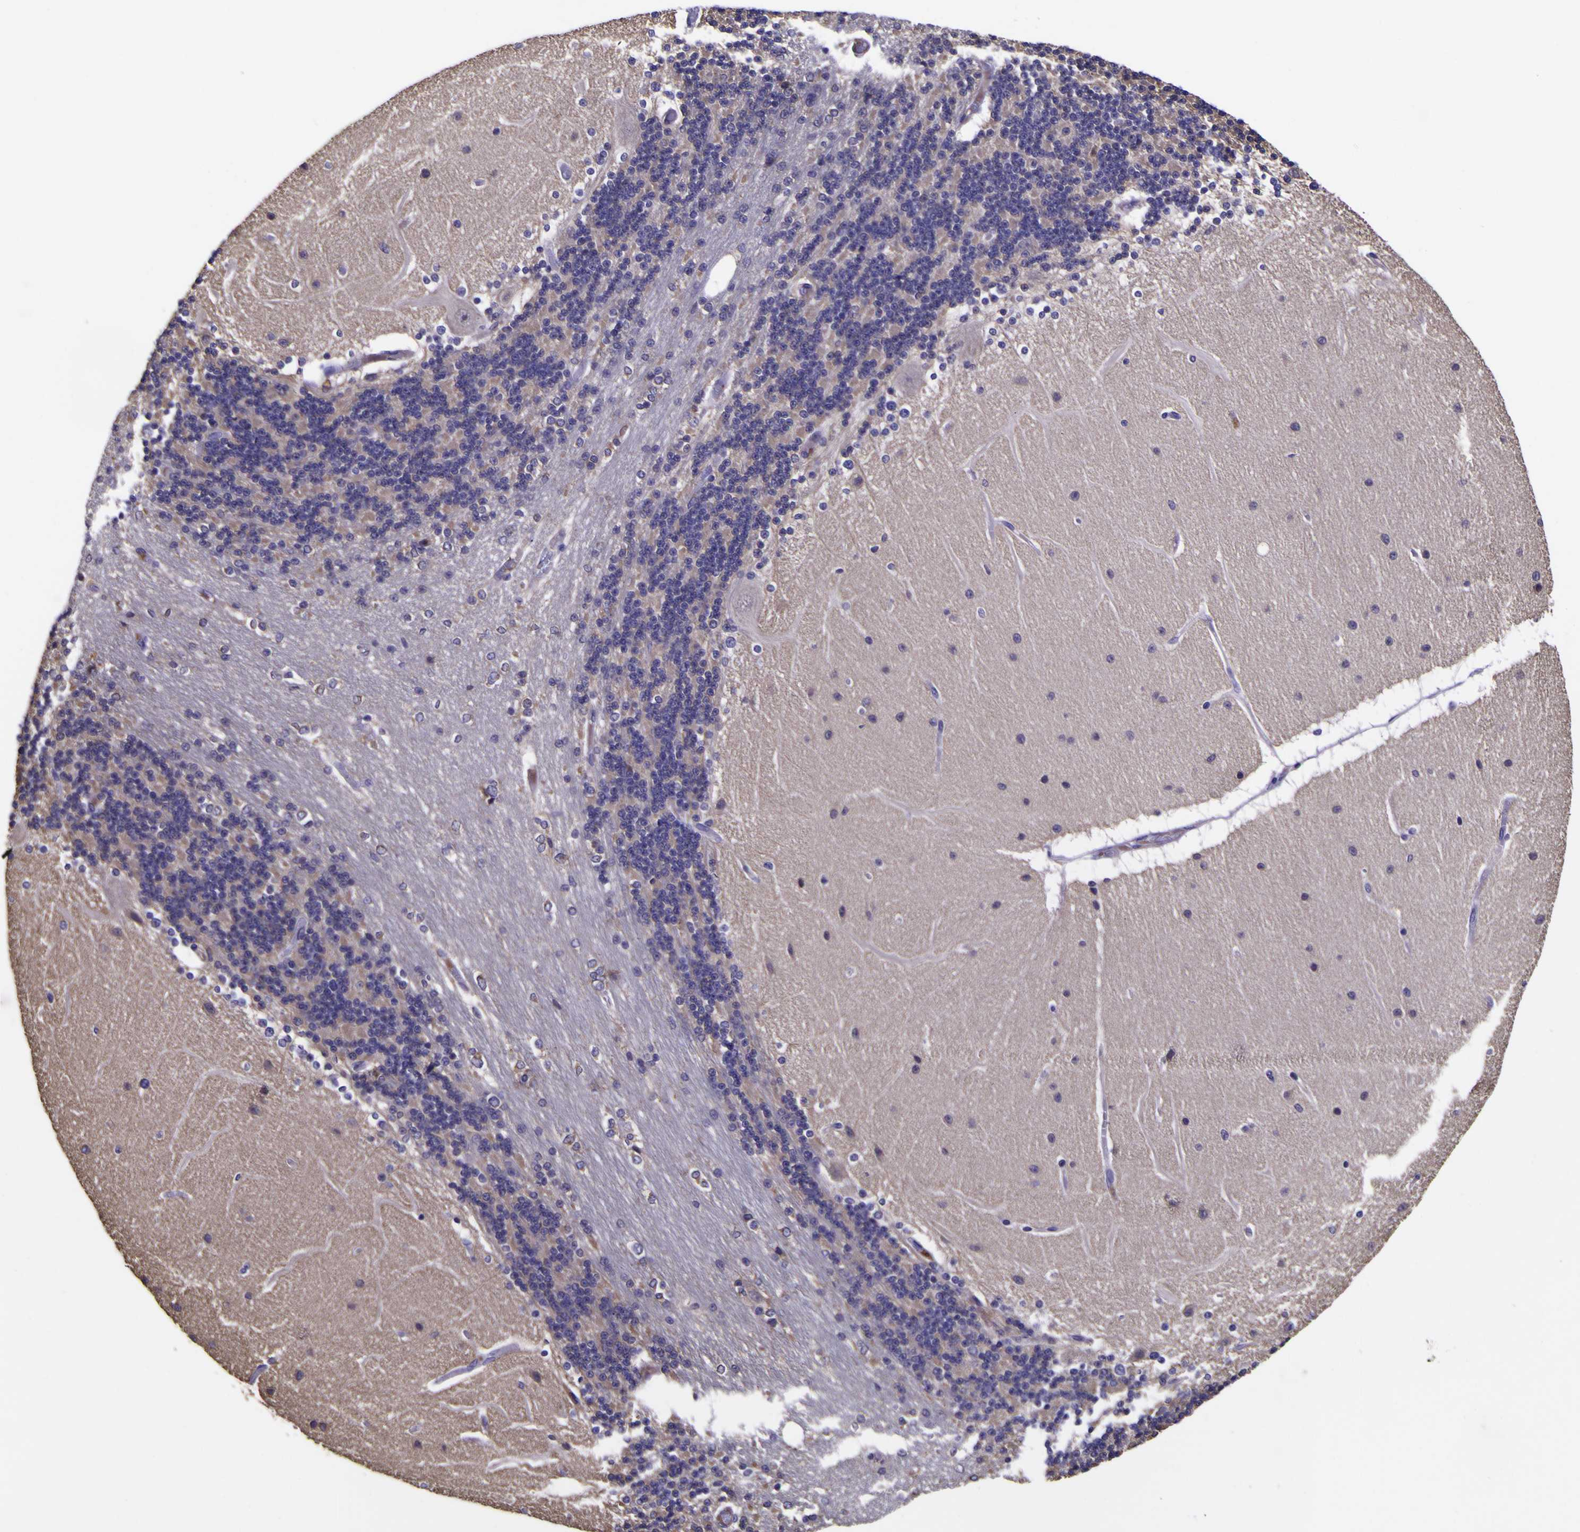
{"staining": {"intensity": "moderate", "quantity": "<25%", "location": "cytoplasmic/membranous"}, "tissue": "cerebellum", "cell_type": "Cells in granular layer", "image_type": "normal", "snomed": [{"axis": "morphology", "description": "Normal tissue, NOS"}, {"axis": "topography", "description": "Cerebellum"}], "caption": "Immunohistochemistry image of unremarkable cerebellum: human cerebellum stained using IHC exhibits low levels of moderate protein expression localized specifically in the cytoplasmic/membranous of cells in granular layer, appearing as a cytoplasmic/membranous brown color.", "gene": "MAPK14", "patient": {"sex": "female", "age": 54}}